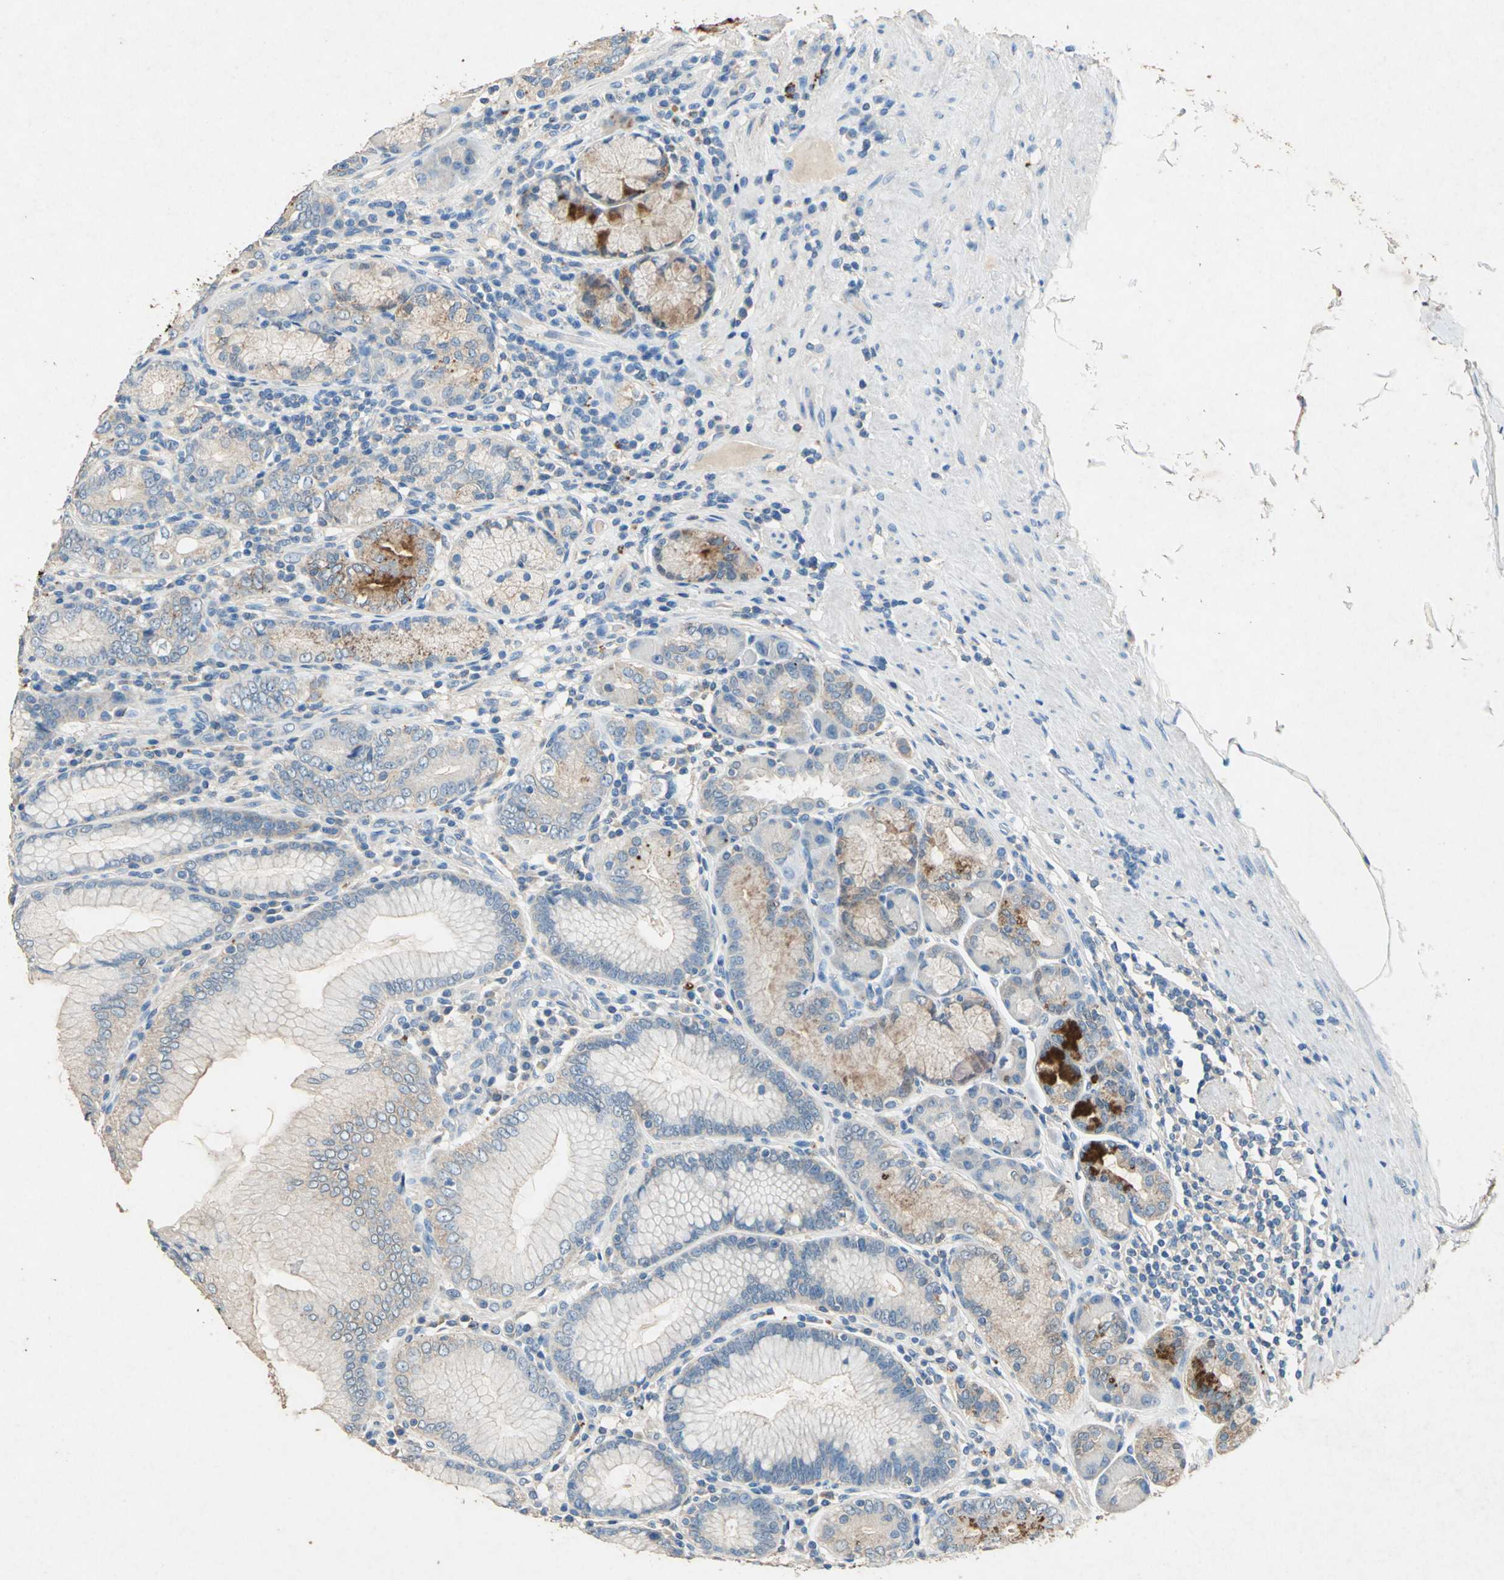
{"staining": {"intensity": "moderate", "quantity": "25%-75%", "location": "cytoplasmic/membranous"}, "tissue": "stomach", "cell_type": "Glandular cells", "image_type": "normal", "snomed": [{"axis": "morphology", "description": "Normal tissue, NOS"}, {"axis": "topography", "description": "Stomach, lower"}], "caption": "Stomach stained with a brown dye exhibits moderate cytoplasmic/membranous positive expression in approximately 25%-75% of glandular cells.", "gene": "ADAMTS5", "patient": {"sex": "female", "age": 76}}